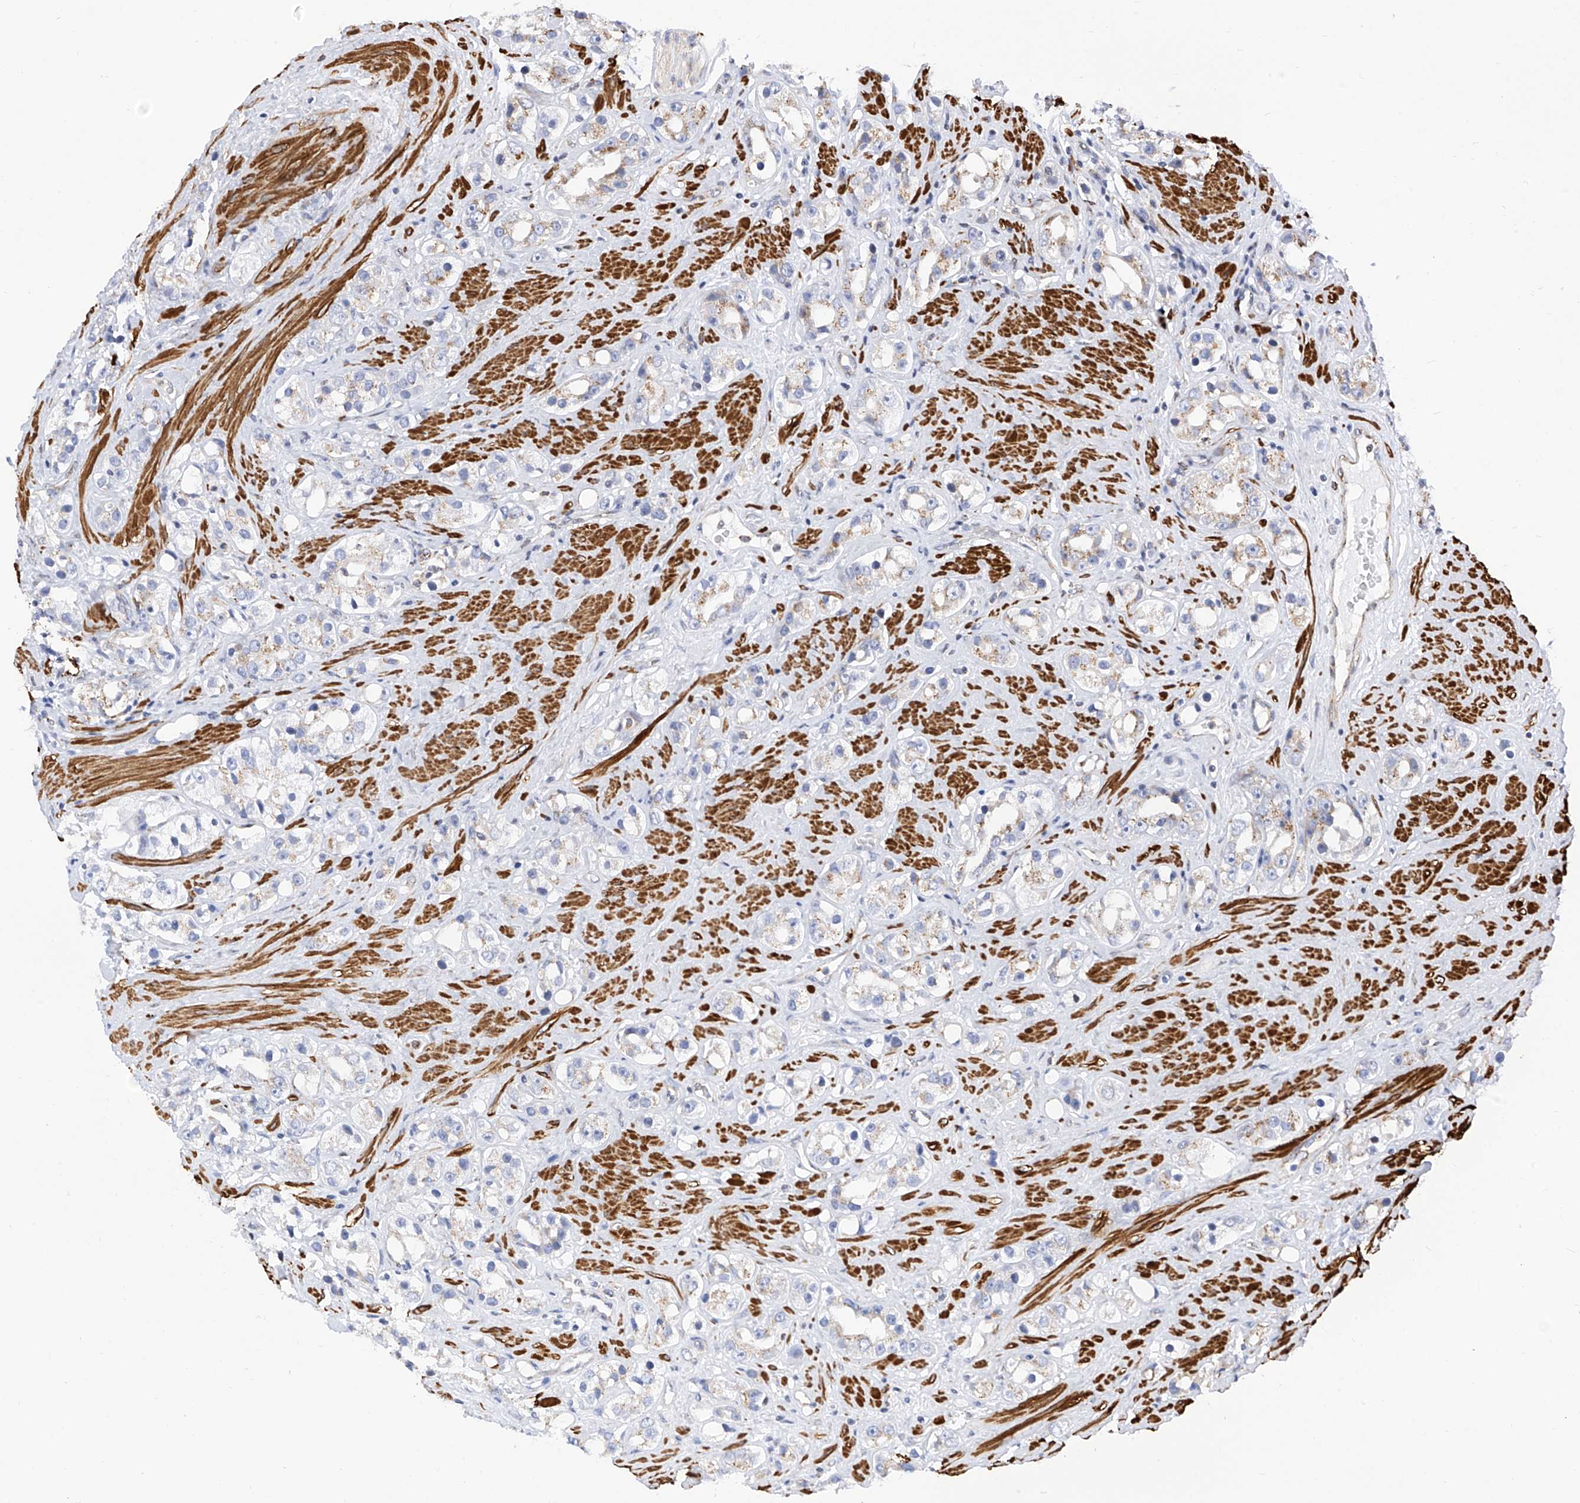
{"staining": {"intensity": "weak", "quantity": "25%-75%", "location": "cytoplasmic/membranous"}, "tissue": "prostate cancer", "cell_type": "Tumor cells", "image_type": "cancer", "snomed": [{"axis": "morphology", "description": "Adenocarcinoma, NOS"}, {"axis": "topography", "description": "Prostate"}], "caption": "This histopathology image exhibits IHC staining of prostate cancer (adenocarcinoma), with low weak cytoplasmic/membranous expression in approximately 25%-75% of tumor cells.", "gene": "TTLL8", "patient": {"sex": "male", "age": 79}}